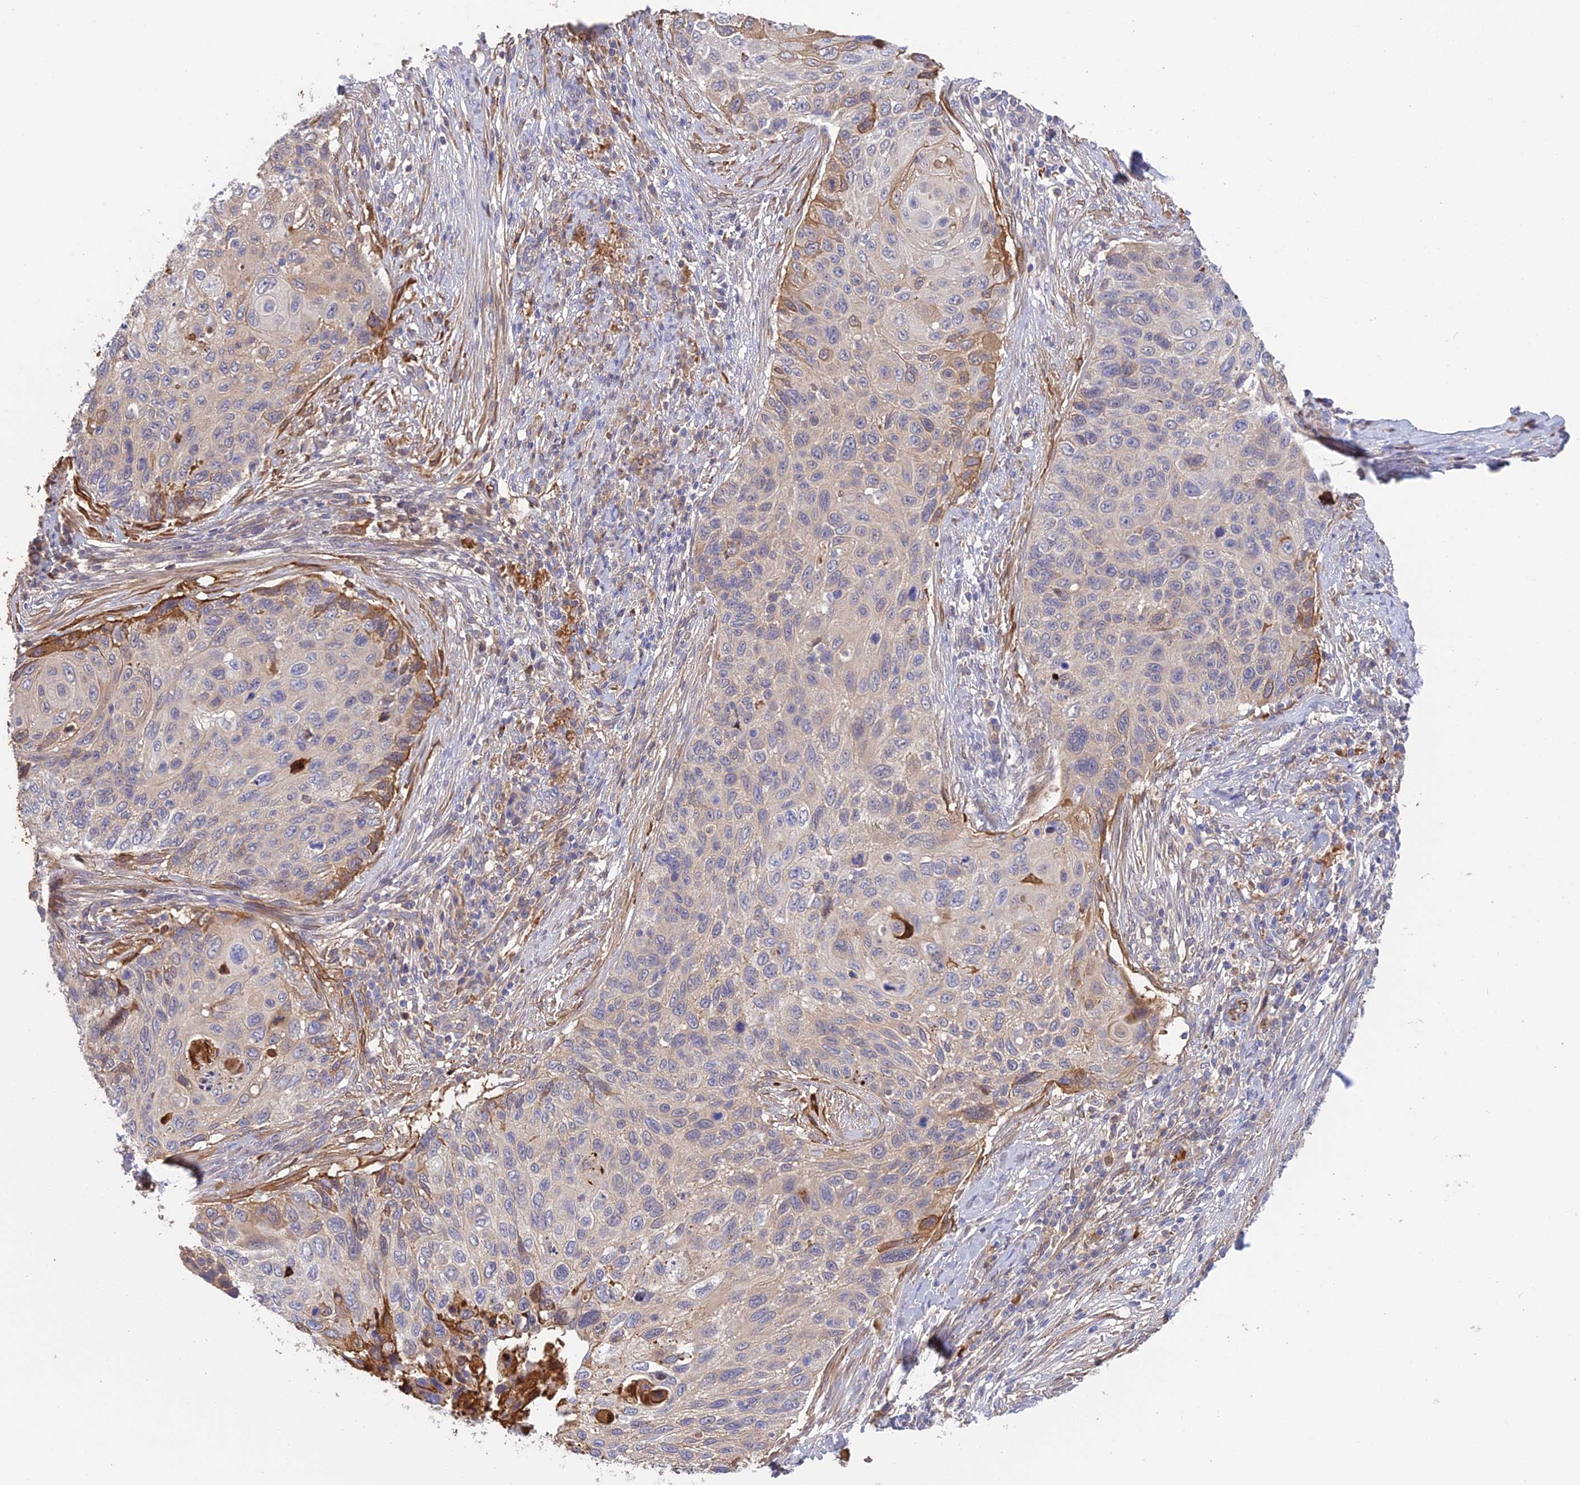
{"staining": {"intensity": "moderate", "quantity": "<25%", "location": "cytoplasmic/membranous"}, "tissue": "cervical cancer", "cell_type": "Tumor cells", "image_type": "cancer", "snomed": [{"axis": "morphology", "description": "Squamous cell carcinoma, NOS"}, {"axis": "topography", "description": "Cervix"}], "caption": "Protein expression analysis of human cervical squamous cell carcinoma reveals moderate cytoplasmic/membranous expression in about <25% of tumor cells.", "gene": "PZP", "patient": {"sex": "female", "age": 70}}